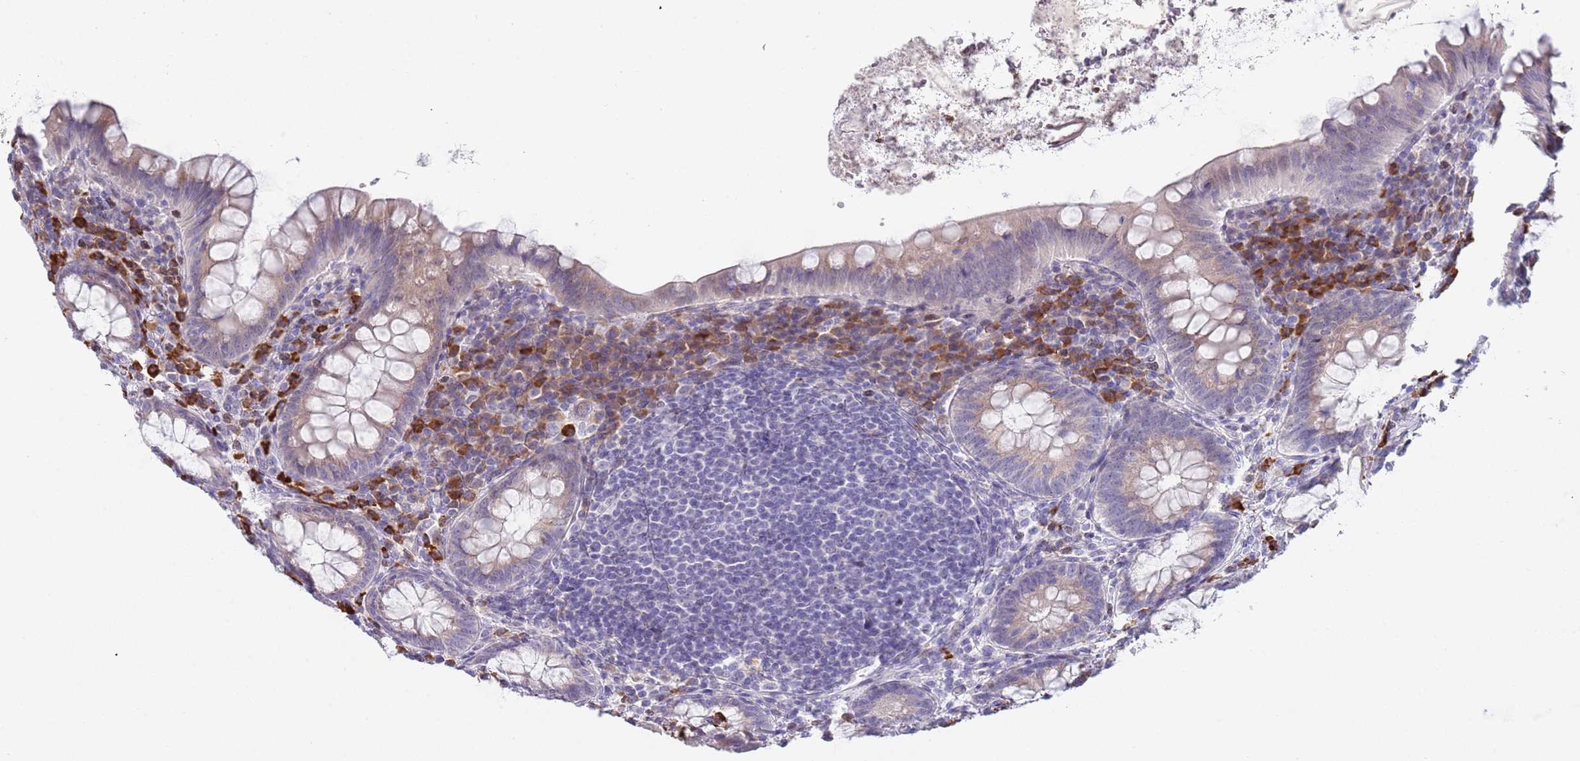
{"staining": {"intensity": "weak", "quantity": "<25%", "location": "cytoplasmic/membranous"}, "tissue": "appendix", "cell_type": "Glandular cells", "image_type": "normal", "snomed": [{"axis": "morphology", "description": "Normal tissue, NOS"}, {"axis": "topography", "description": "Appendix"}], "caption": "Image shows no significant protein positivity in glandular cells of normal appendix. Nuclei are stained in blue.", "gene": "TNRC6C", "patient": {"sex": "female", "age": 33}}